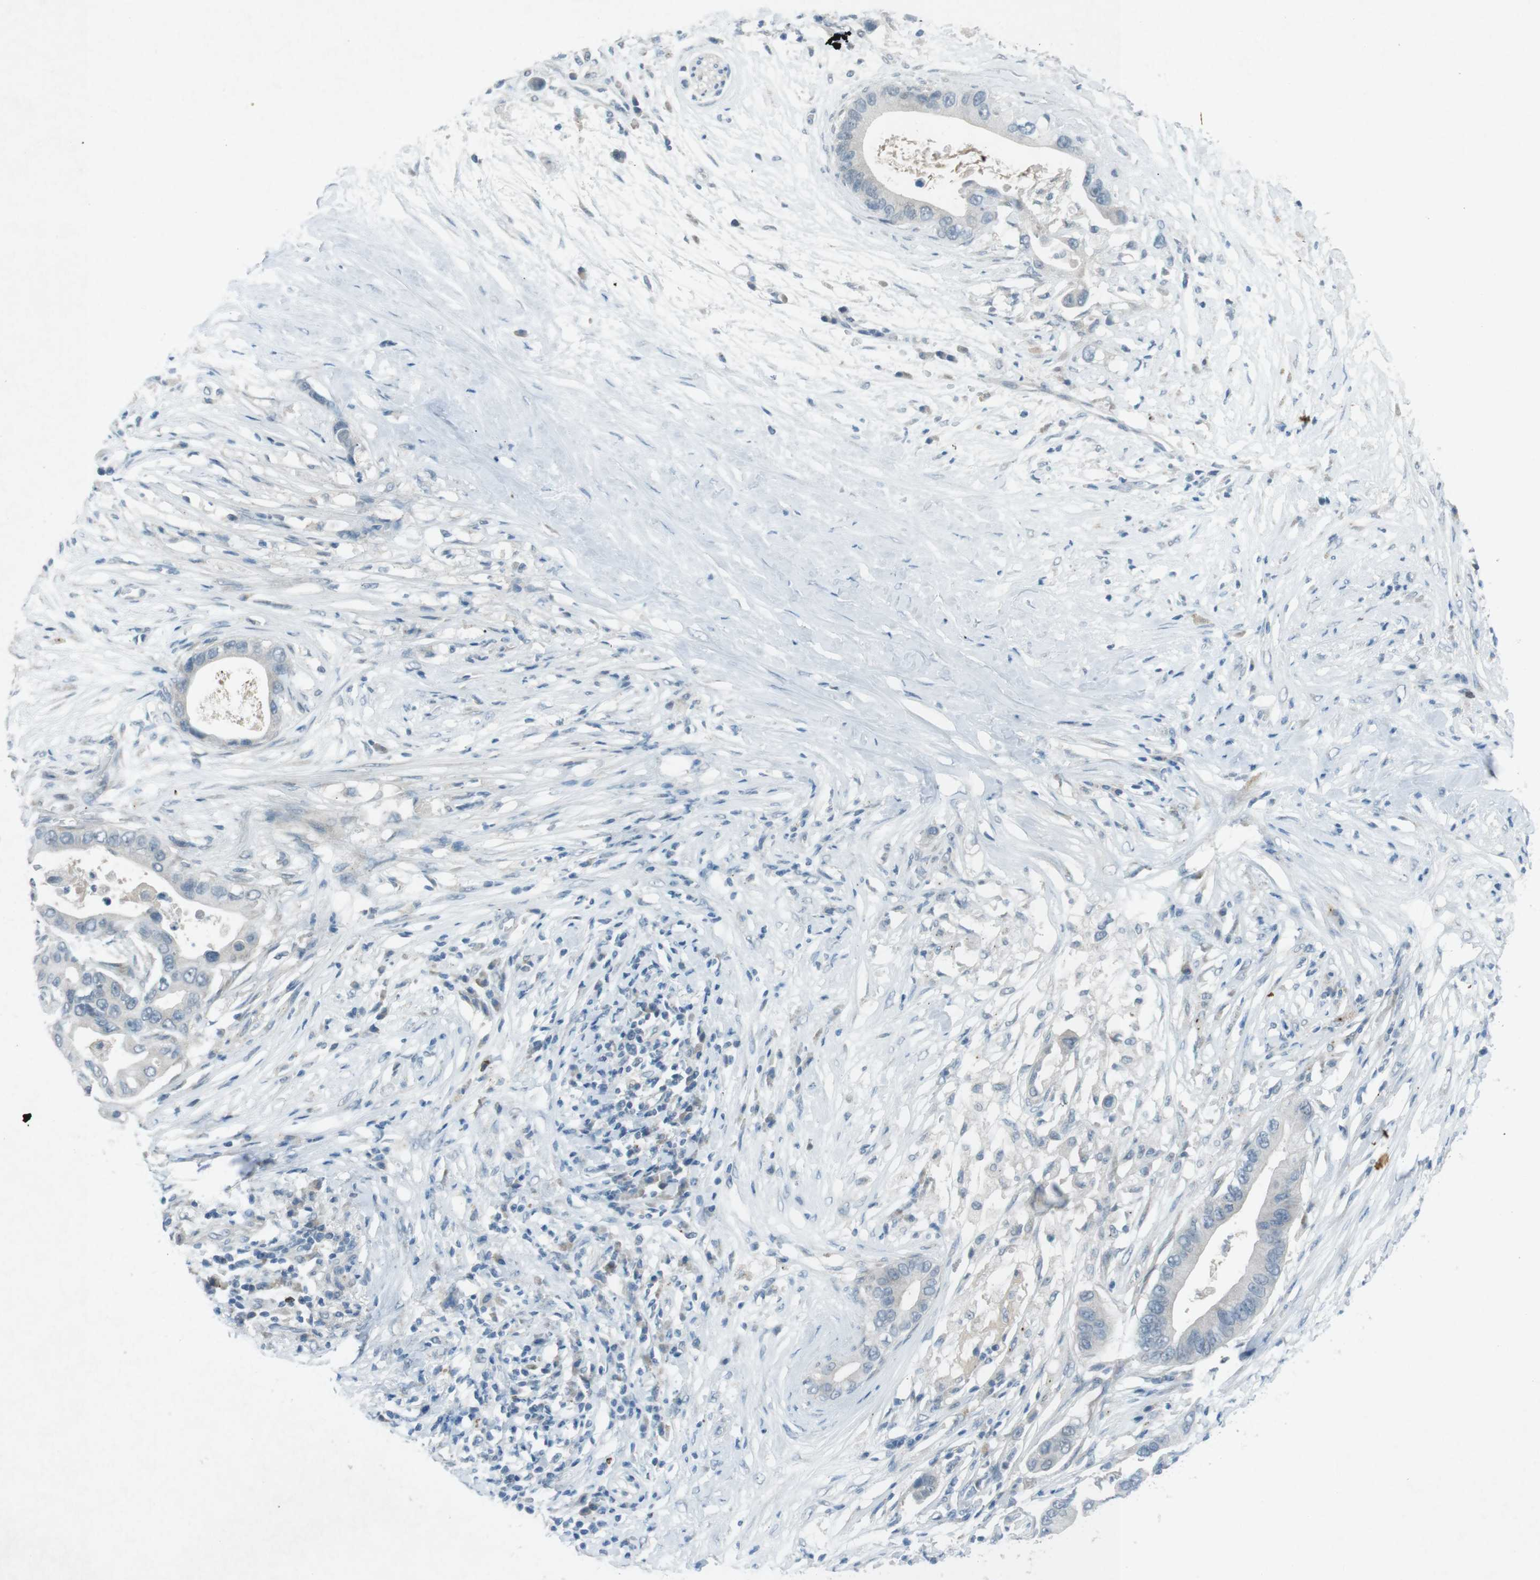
{"staining": {"intensity": "negative", "quantity": "none", "location": "none"}, "tissue": "pancreatic cancer", "cell_type": "Tumor cells", "image_type": "cancer", "snomed": [{"axis": "morphology", "description": "Adenocarcinoma, NOS"}, {"axis": "topography", "description": "Pancreas"}], "caption": "A histopathology image of human pancreatic cancer is negative for staining in tumor cells.", "gene": "FCRLA", "patient": {"sex": "male", "age": 77}}